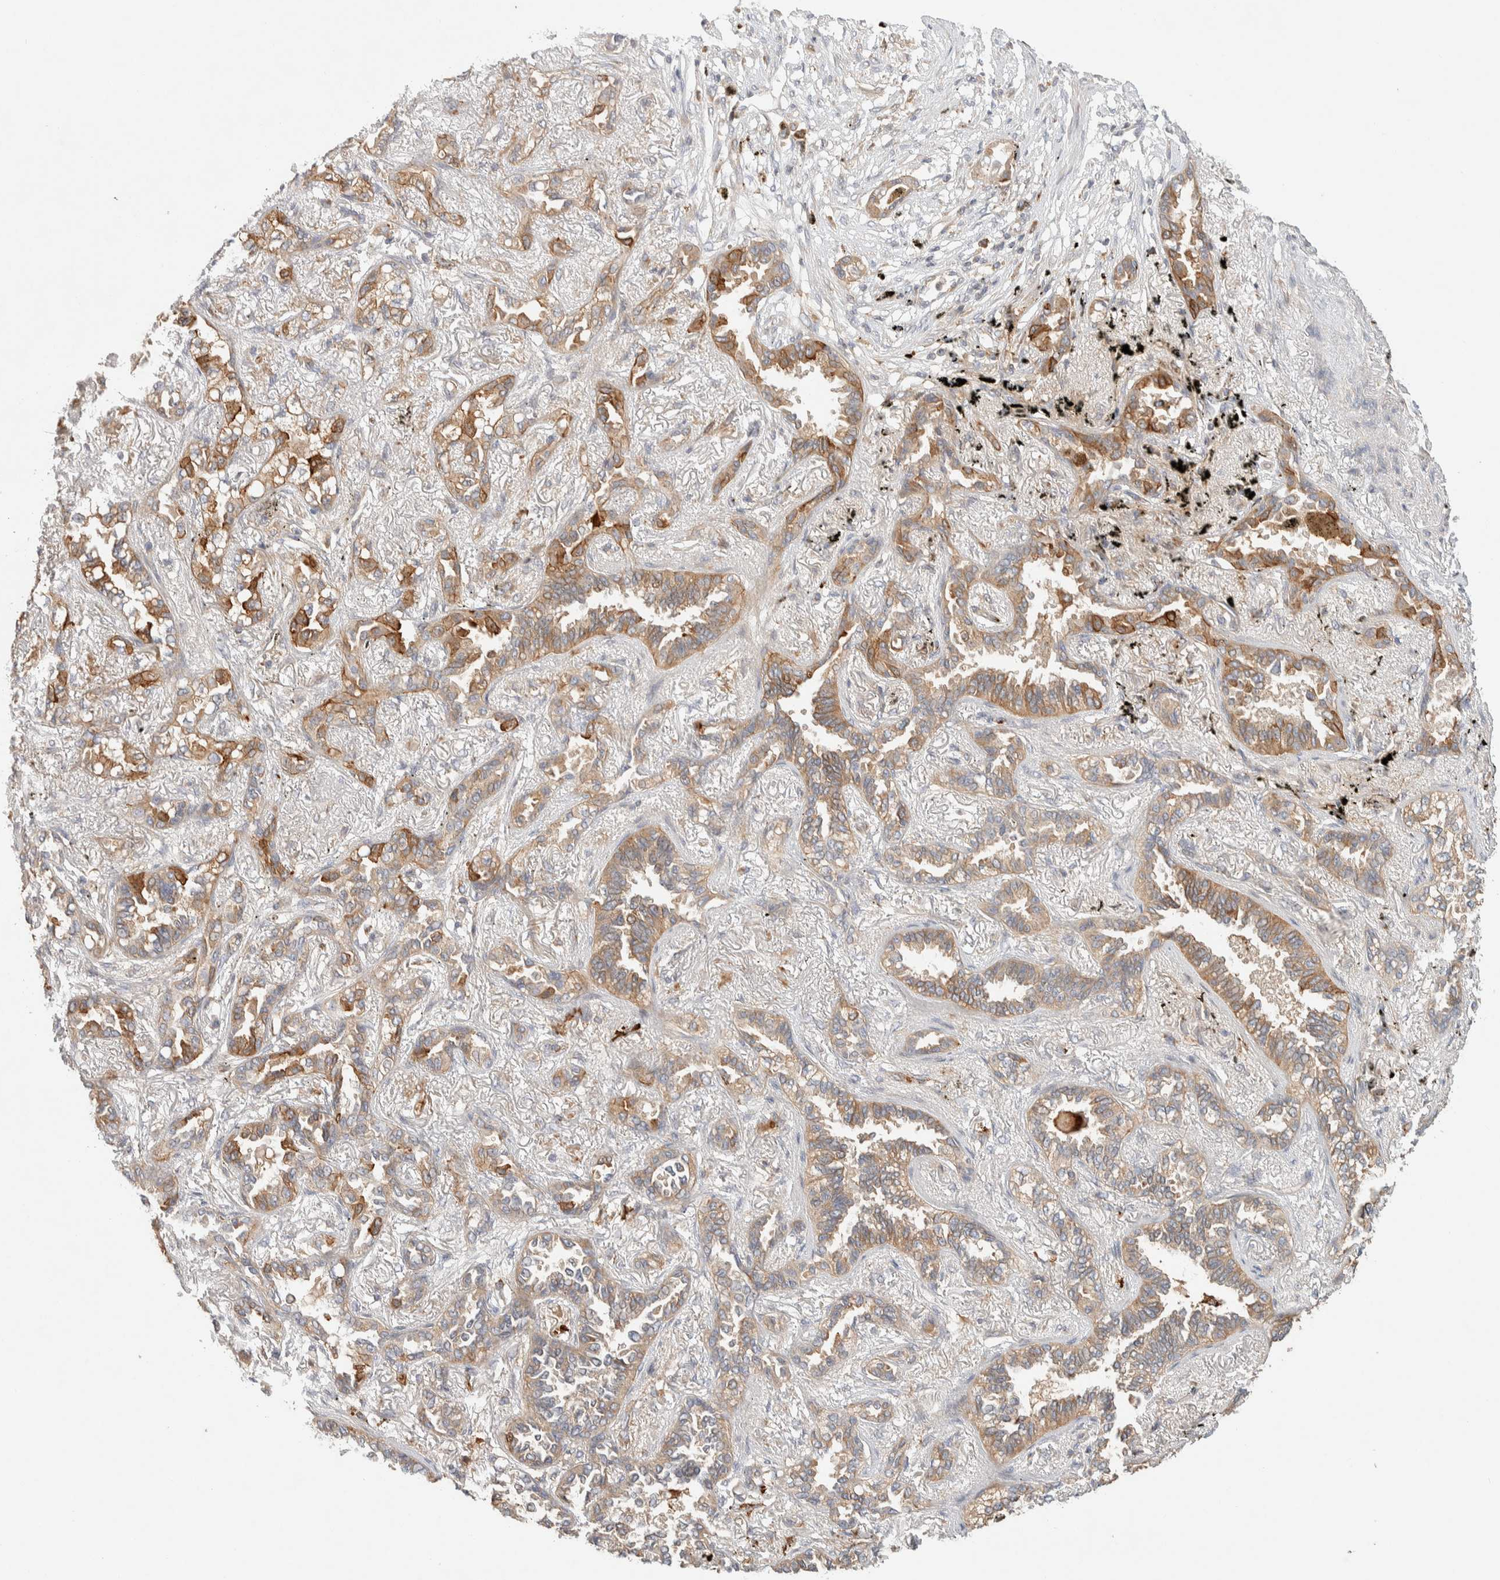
{"staining": {"intensity": "moderate", "quantity": ">75%", "location": "cytoplasmic/membranous"}, "tissue": "lung cancer", "cell_type": "Tumor cells", "image_type": "cancer", "snomed": [{"axis": "morphology", "description": "Adenocarcinoma, NOS"}, {"axis": "topography", "description": "Lung"}], "caption": "Protein expression analysis of human lung cancer (adenocarcinoma) reveals moderate cytoplasmic/membranous expression in approximately >75% of tumor cells. Nuclei are stained in blue.", "gene": "KIF9", "patient": {"sex": "male", "age": 59}}